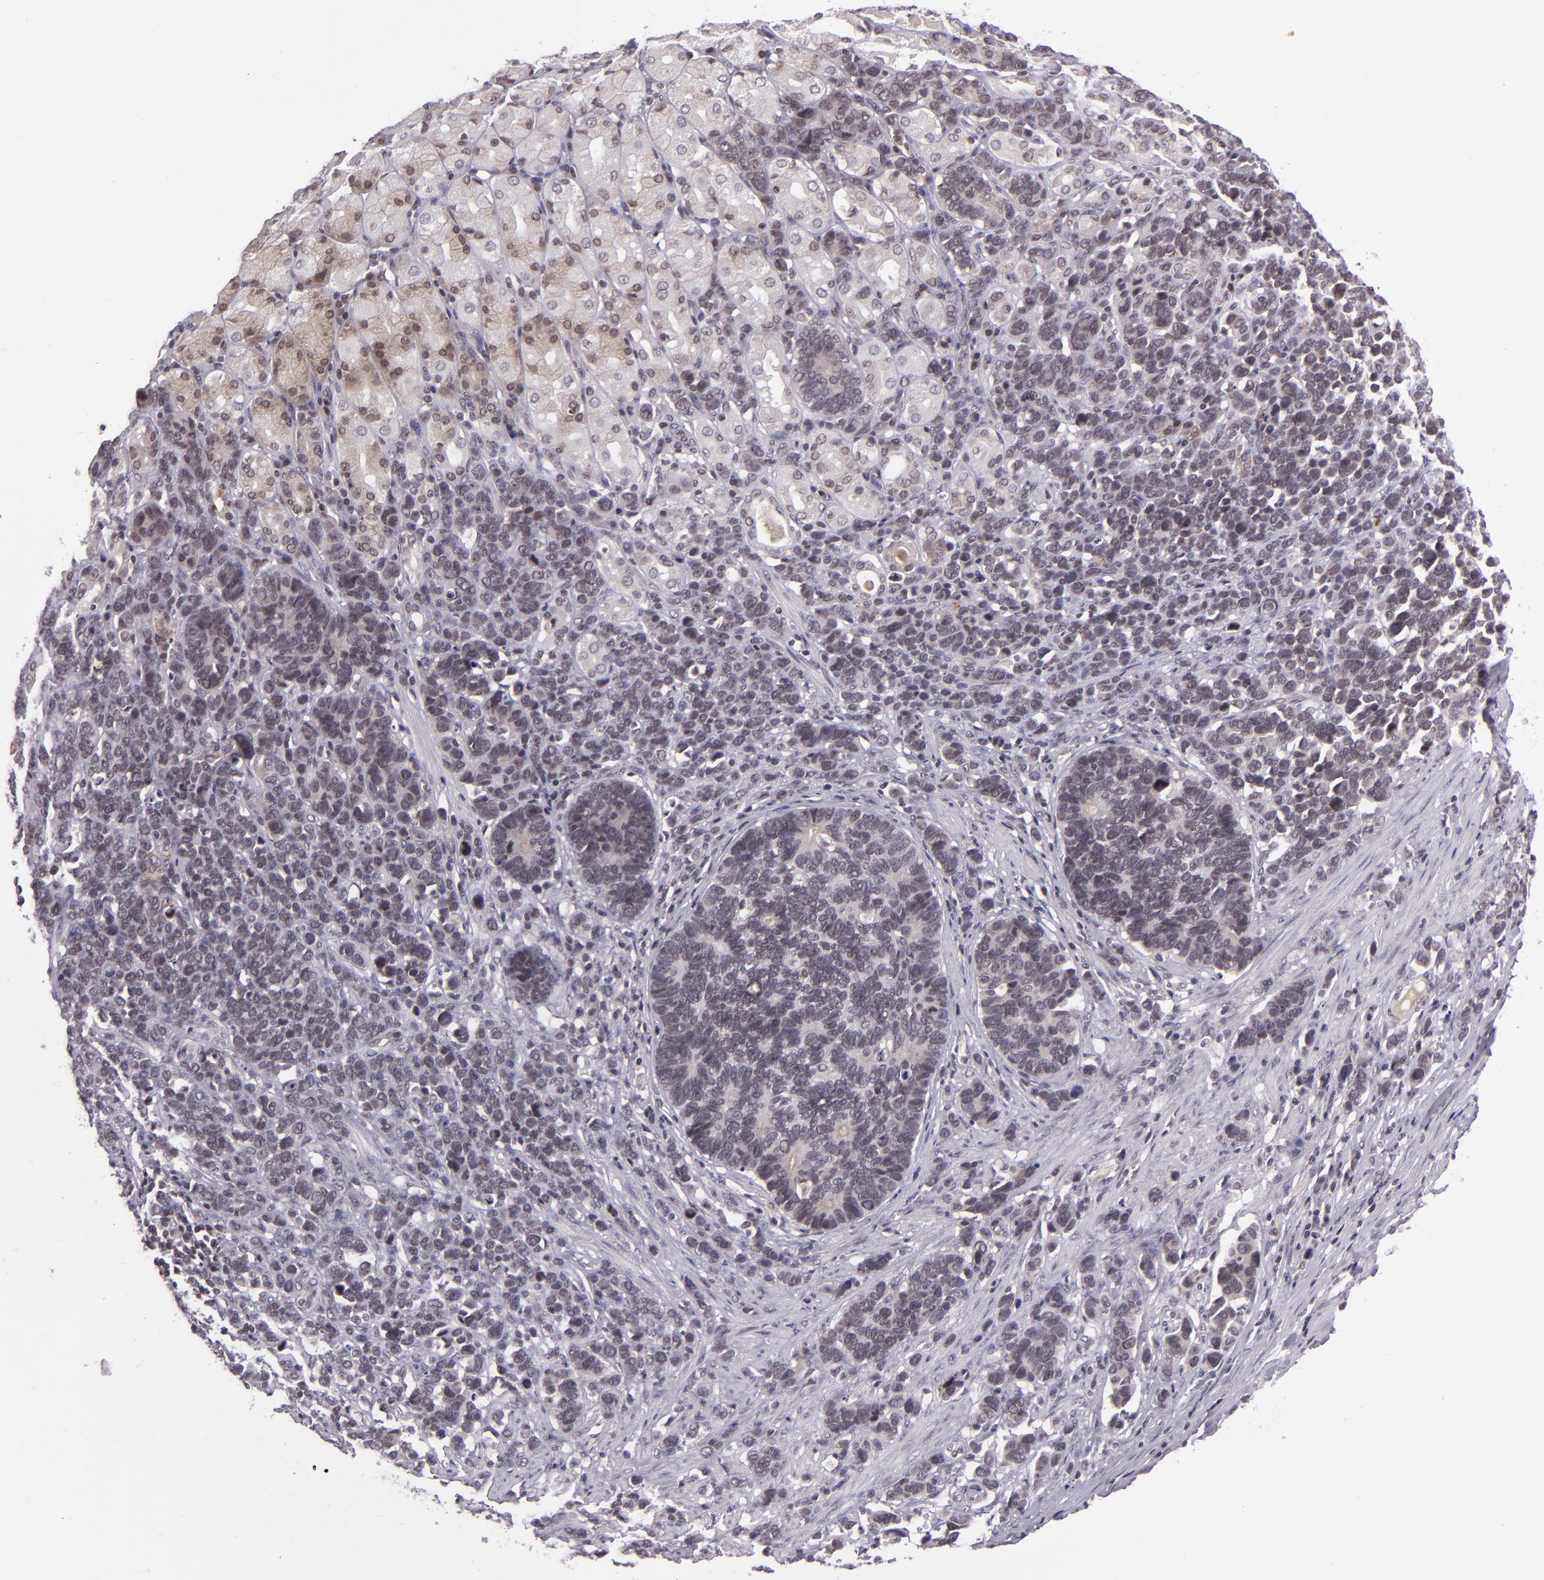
{"staining": {"intensity": "negative", "quantity": "none", "location": "none"}, "tissue": "stomach cancer", "cell_type": "Tumor cells", "image_type": "cancer", "snomed": [{"axis": "morphology", "description": "Adenocarcinoma, NOS"}, {"axis": "topography", "description": "Stomach, upper"}], "caption": "DAB immunohistochemical staining of stomach cancer (adenocarcinoma) shows no significant positivity in tumor cells. (DAB immunohistochemistry visualized using brightfield microscopy, high magnification).", "gene": "CASP8", "patient": {"sex": "male", "age": 71}}